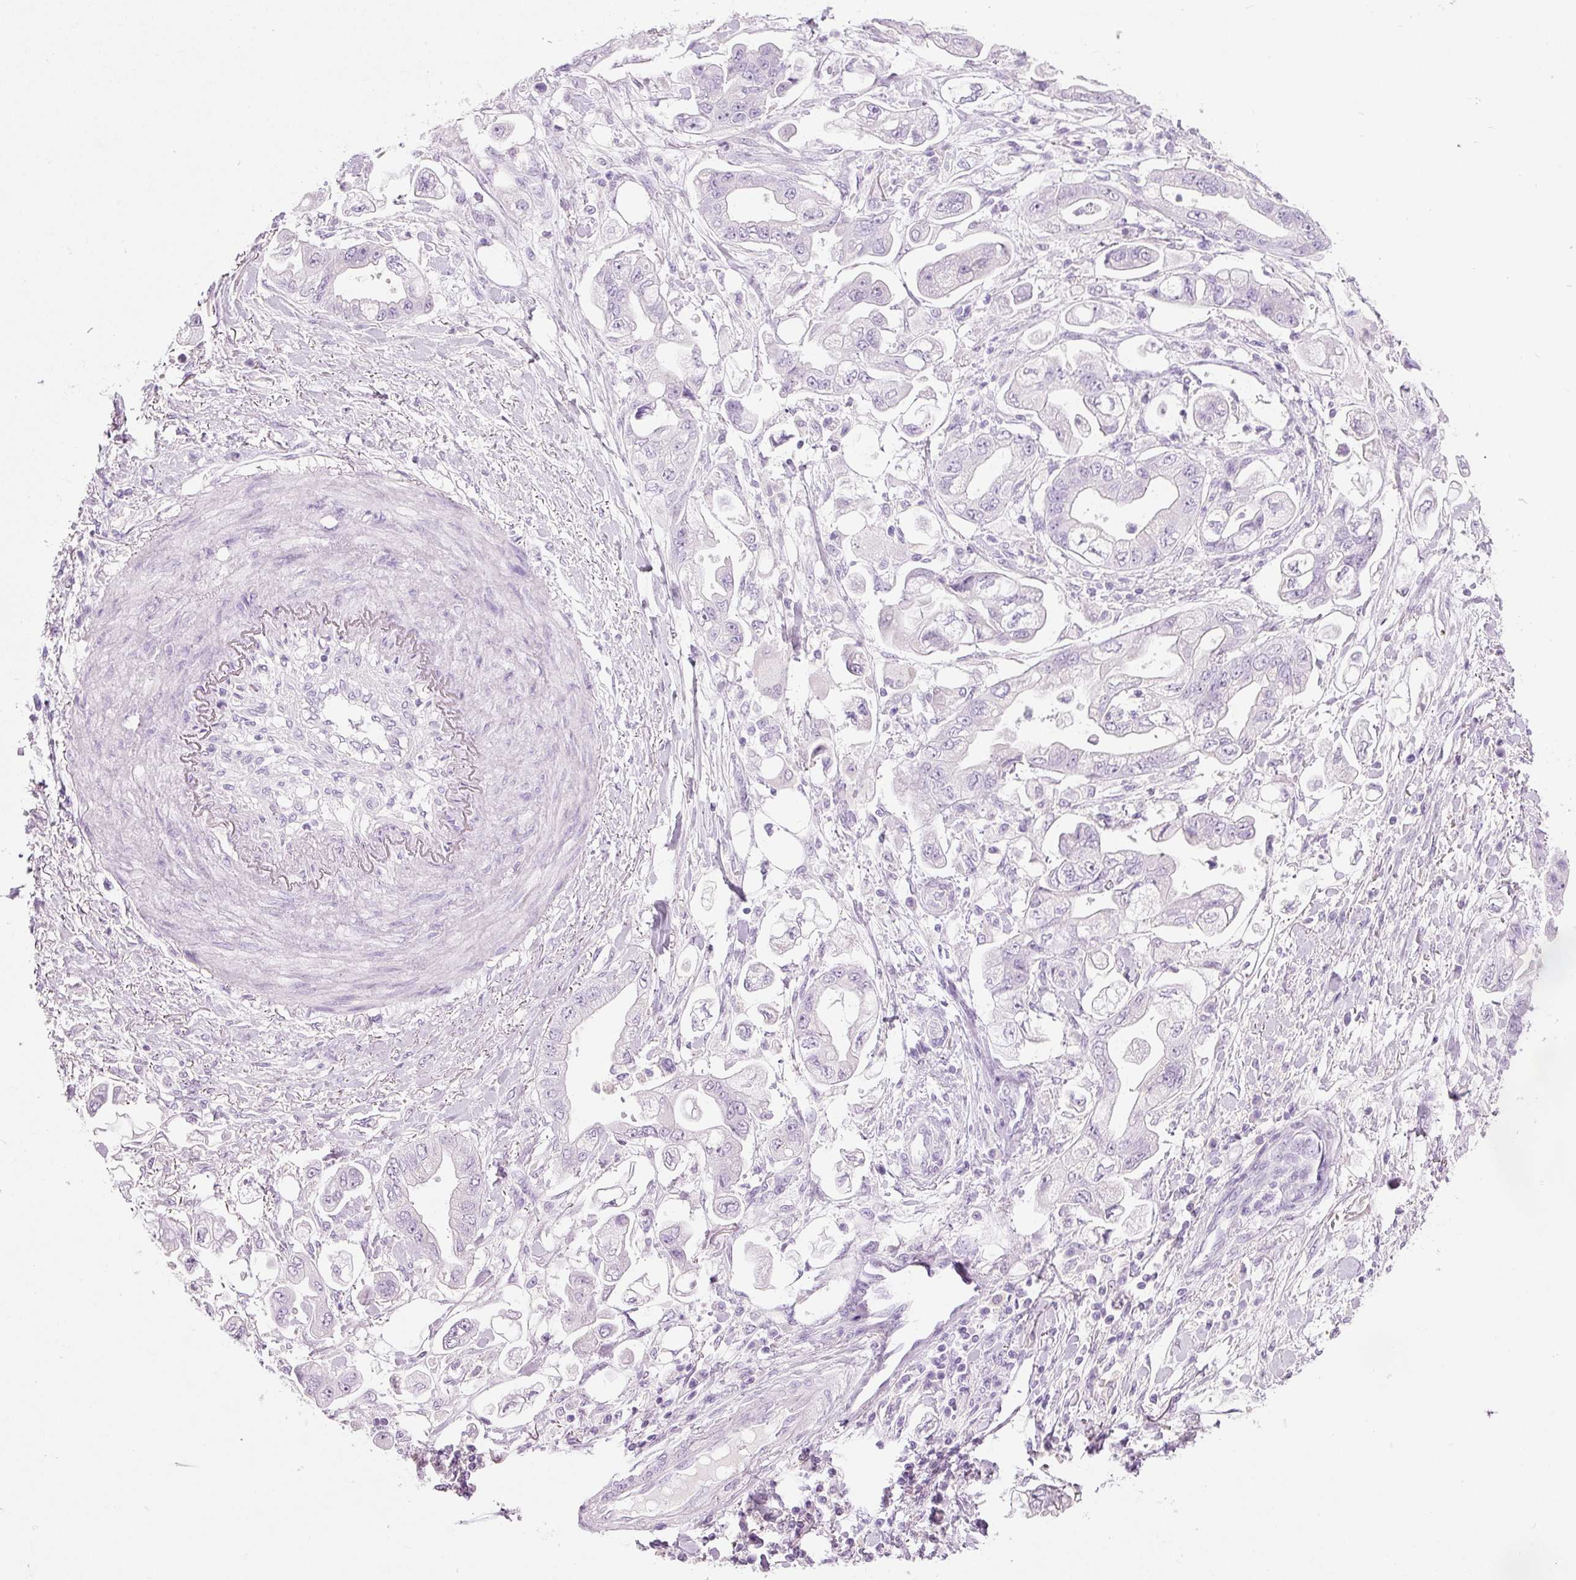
{"staining": {"intensity": "negative", "quantity": "none", "location": "none"}, "tissue": "stomach cancer", "cell_type": "Tumor cells", "image_type": "cancer", "snomed": [{"axis": "morphology", "description": "Adenocarcinoma, NOS"}, {"axis": "topography", "description": "Stomach"}], "caption": "Stomach cancer stained for a protein using IHC shows no positivity tumor cells.", "gene": "DNM1", "patient": {"sex": "male", "age": 62}}